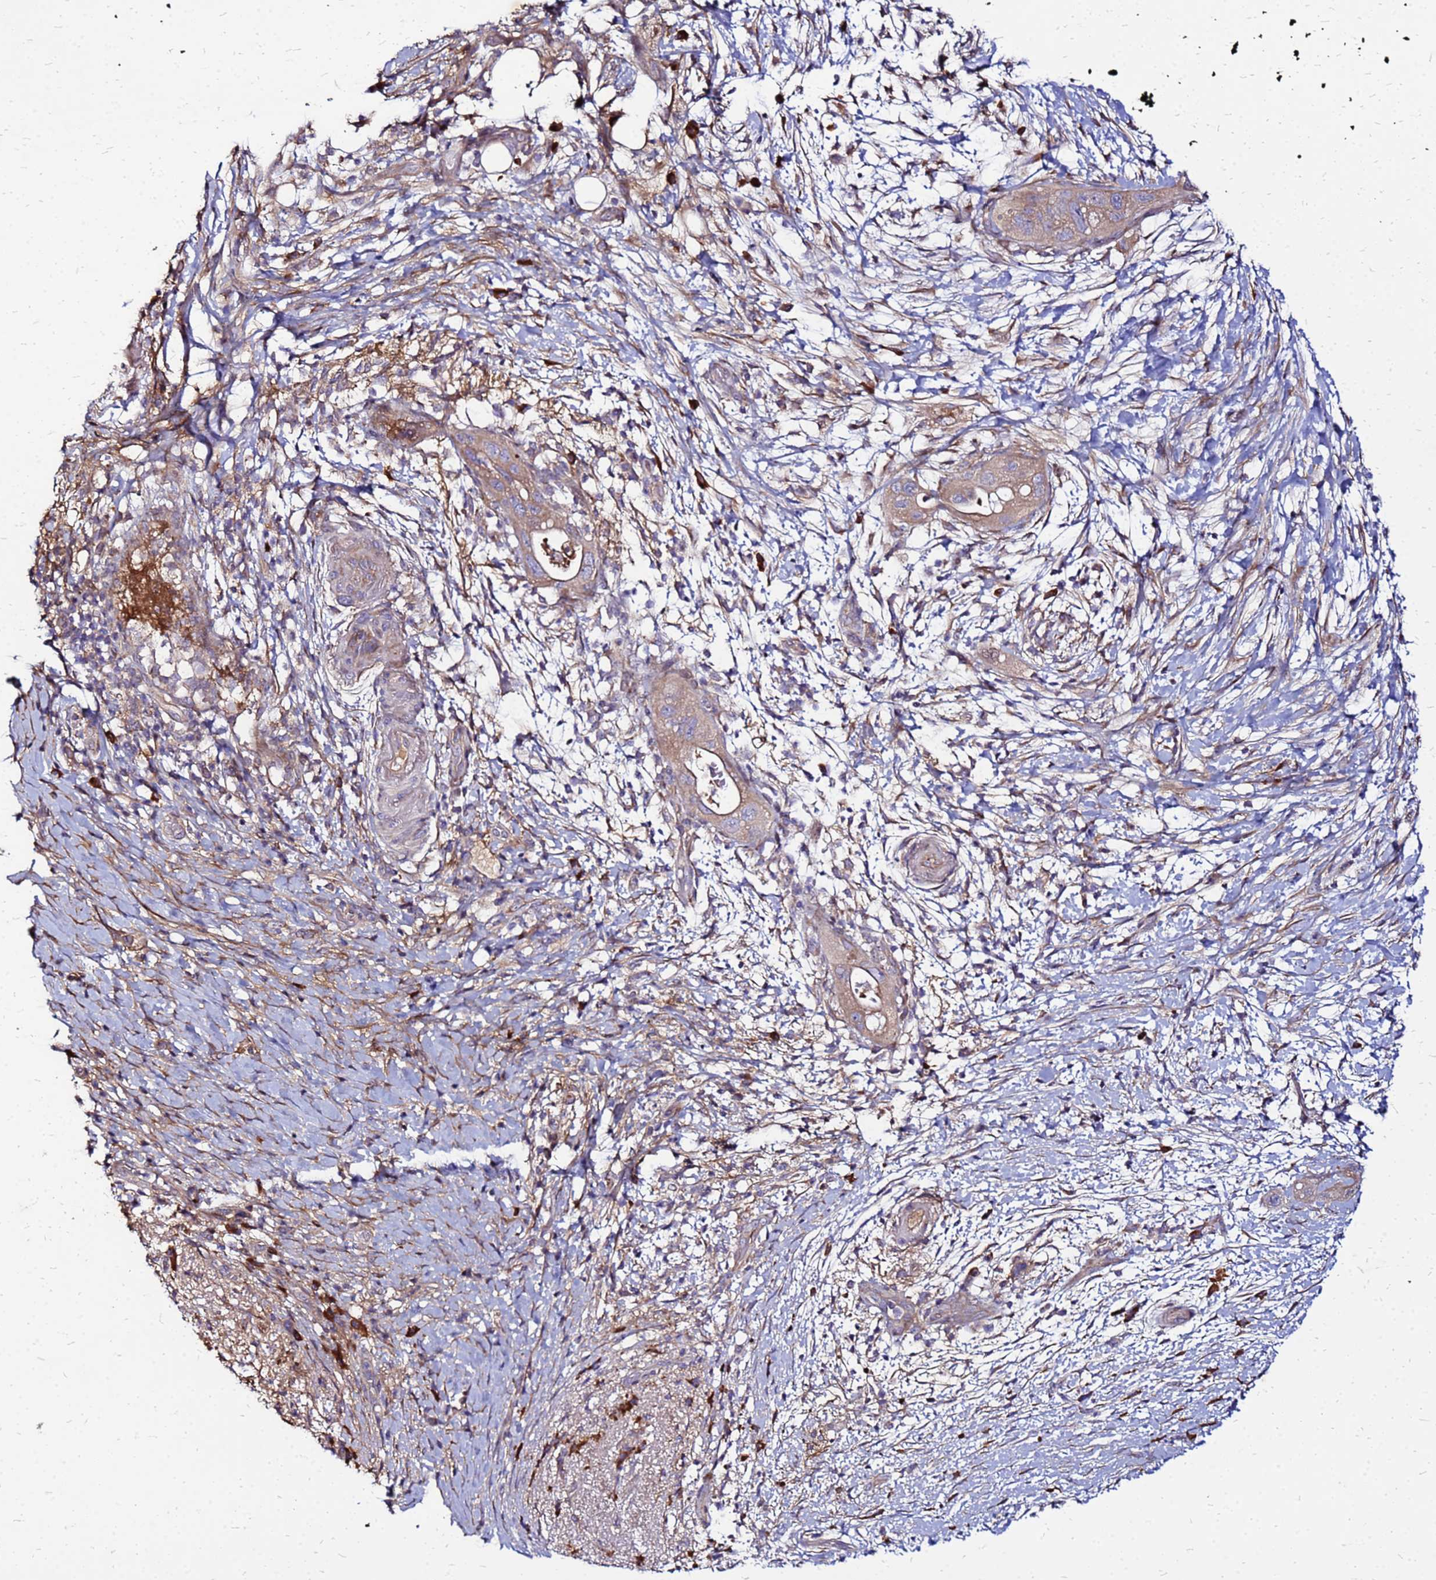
{"staining": {"intensity": "weak", "quantity": ">75%", "location": "cytoplasmic/membranous"}, "tissue": "pancreatic cancer", "cell_type": "Tumor cells", "image_type": "cancer", "snomed": [{"axis": "morphology", "description": "Adenocarcinoma, NOS"}, {"axis": "topography", "description": "Pancreas"}], "caption": "This micrograph exhibits immunohistochemistry staining of adenocarcinoma (pancreatic), with low weak cytoplasmic/membranous staining in approximately >75% of tumor cells.", "gene": "VMO1", "patient": {"sex": "female", "age": 72}}